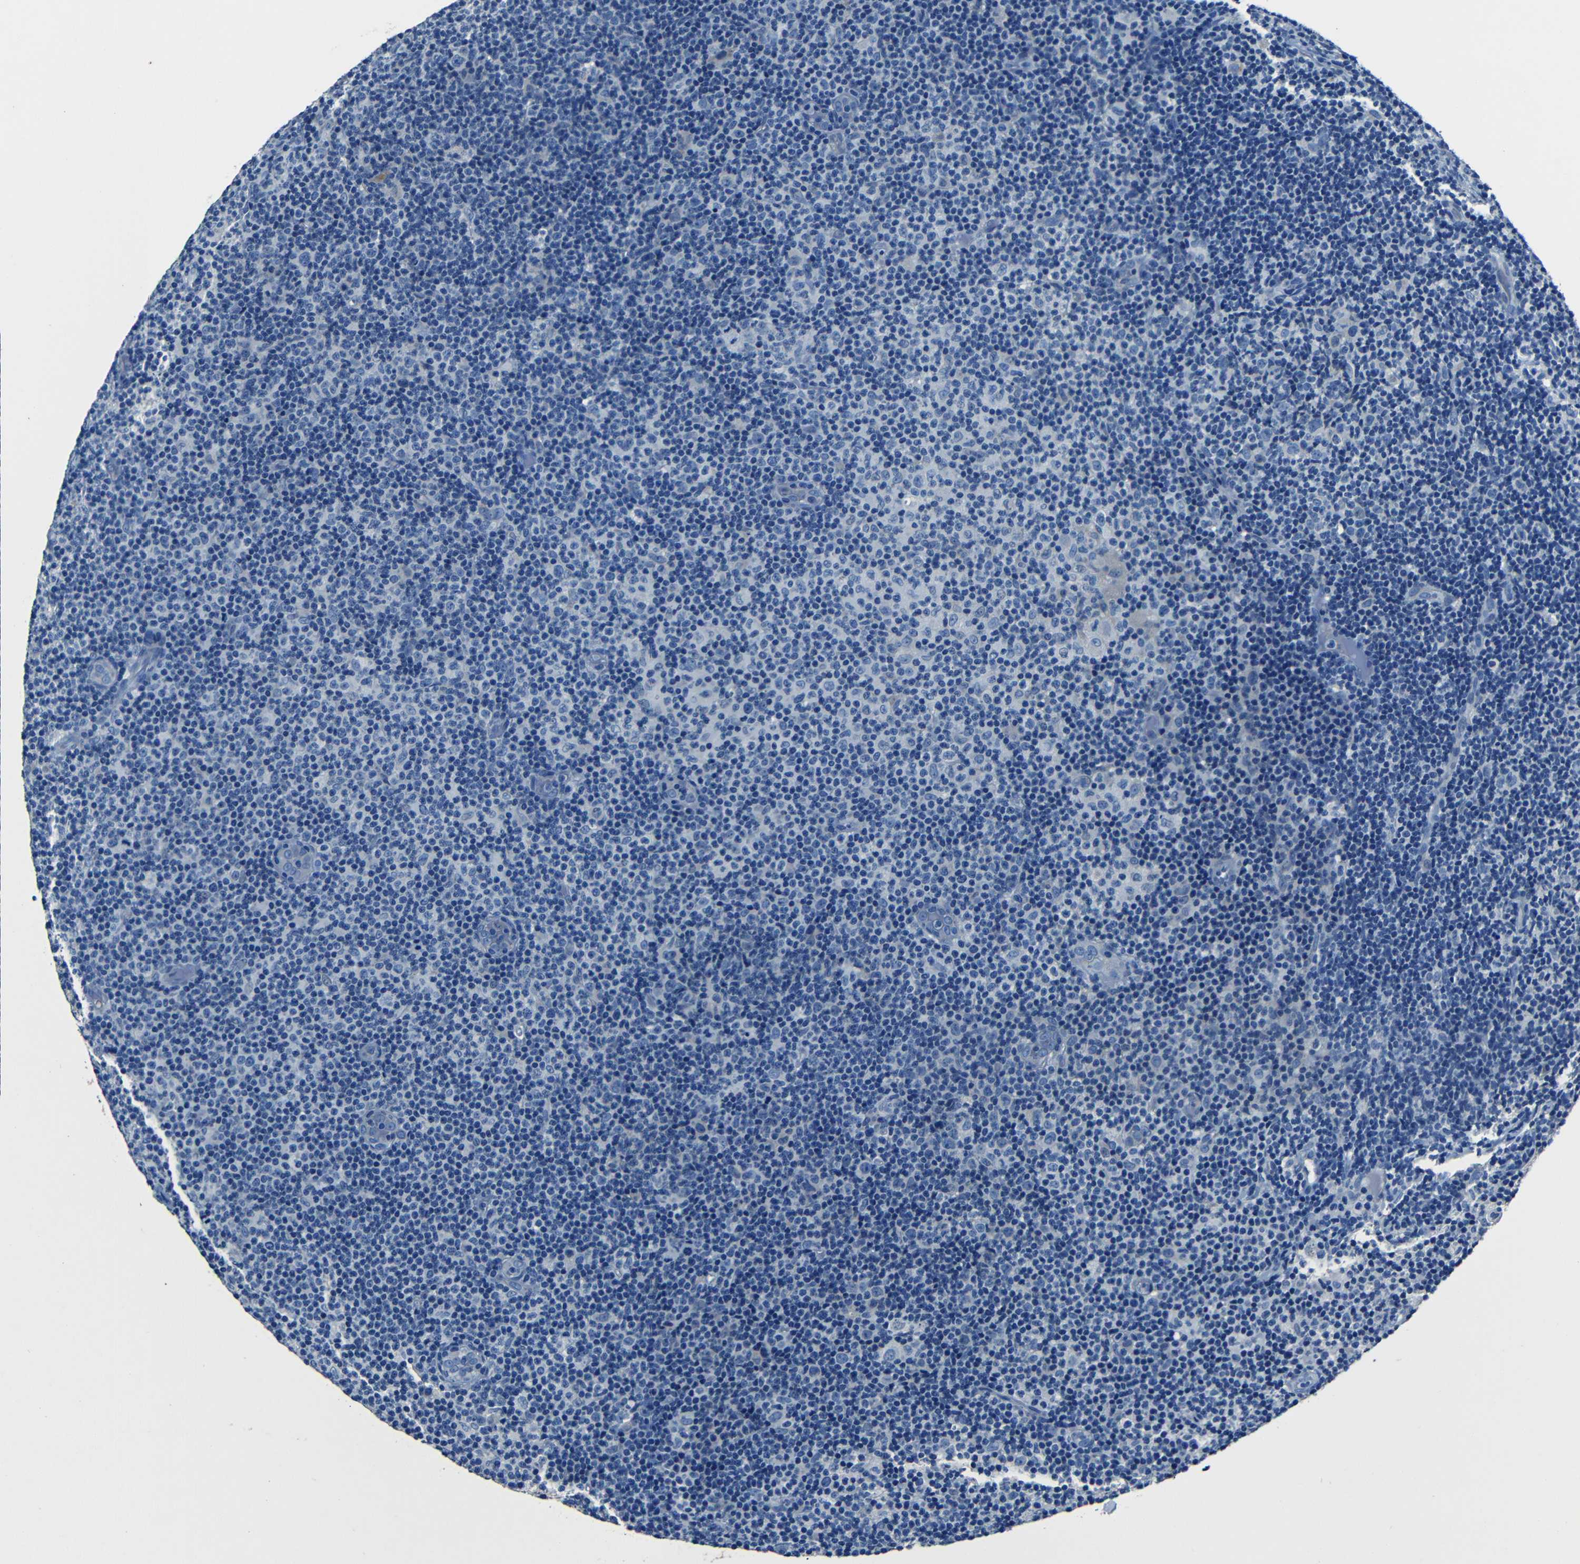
{"staining": {"intensity": "negative", "quantity": "none", "location": "none"}, "tissue": "lymphoma", "cell_type": "Tumor cells", "image_type": "cancer", "snomed": [{"axis": "morphology", "description": "Malignant lymphoma, non-Hodgkin's type, Low grade"}, {"axis": "topography", "description": "Lymph node"}], "caption": "IHC photomicrograph of neoplastic tissue: human malignant lymphoma, non-Hodgkin's type (low-grade) stained with DAB (3,3'-diaminobenzidine) displays no significant protein positivity in tumor cells.", "gene": "NCMAP", "patient": {"sex": "male", "age": 83}}